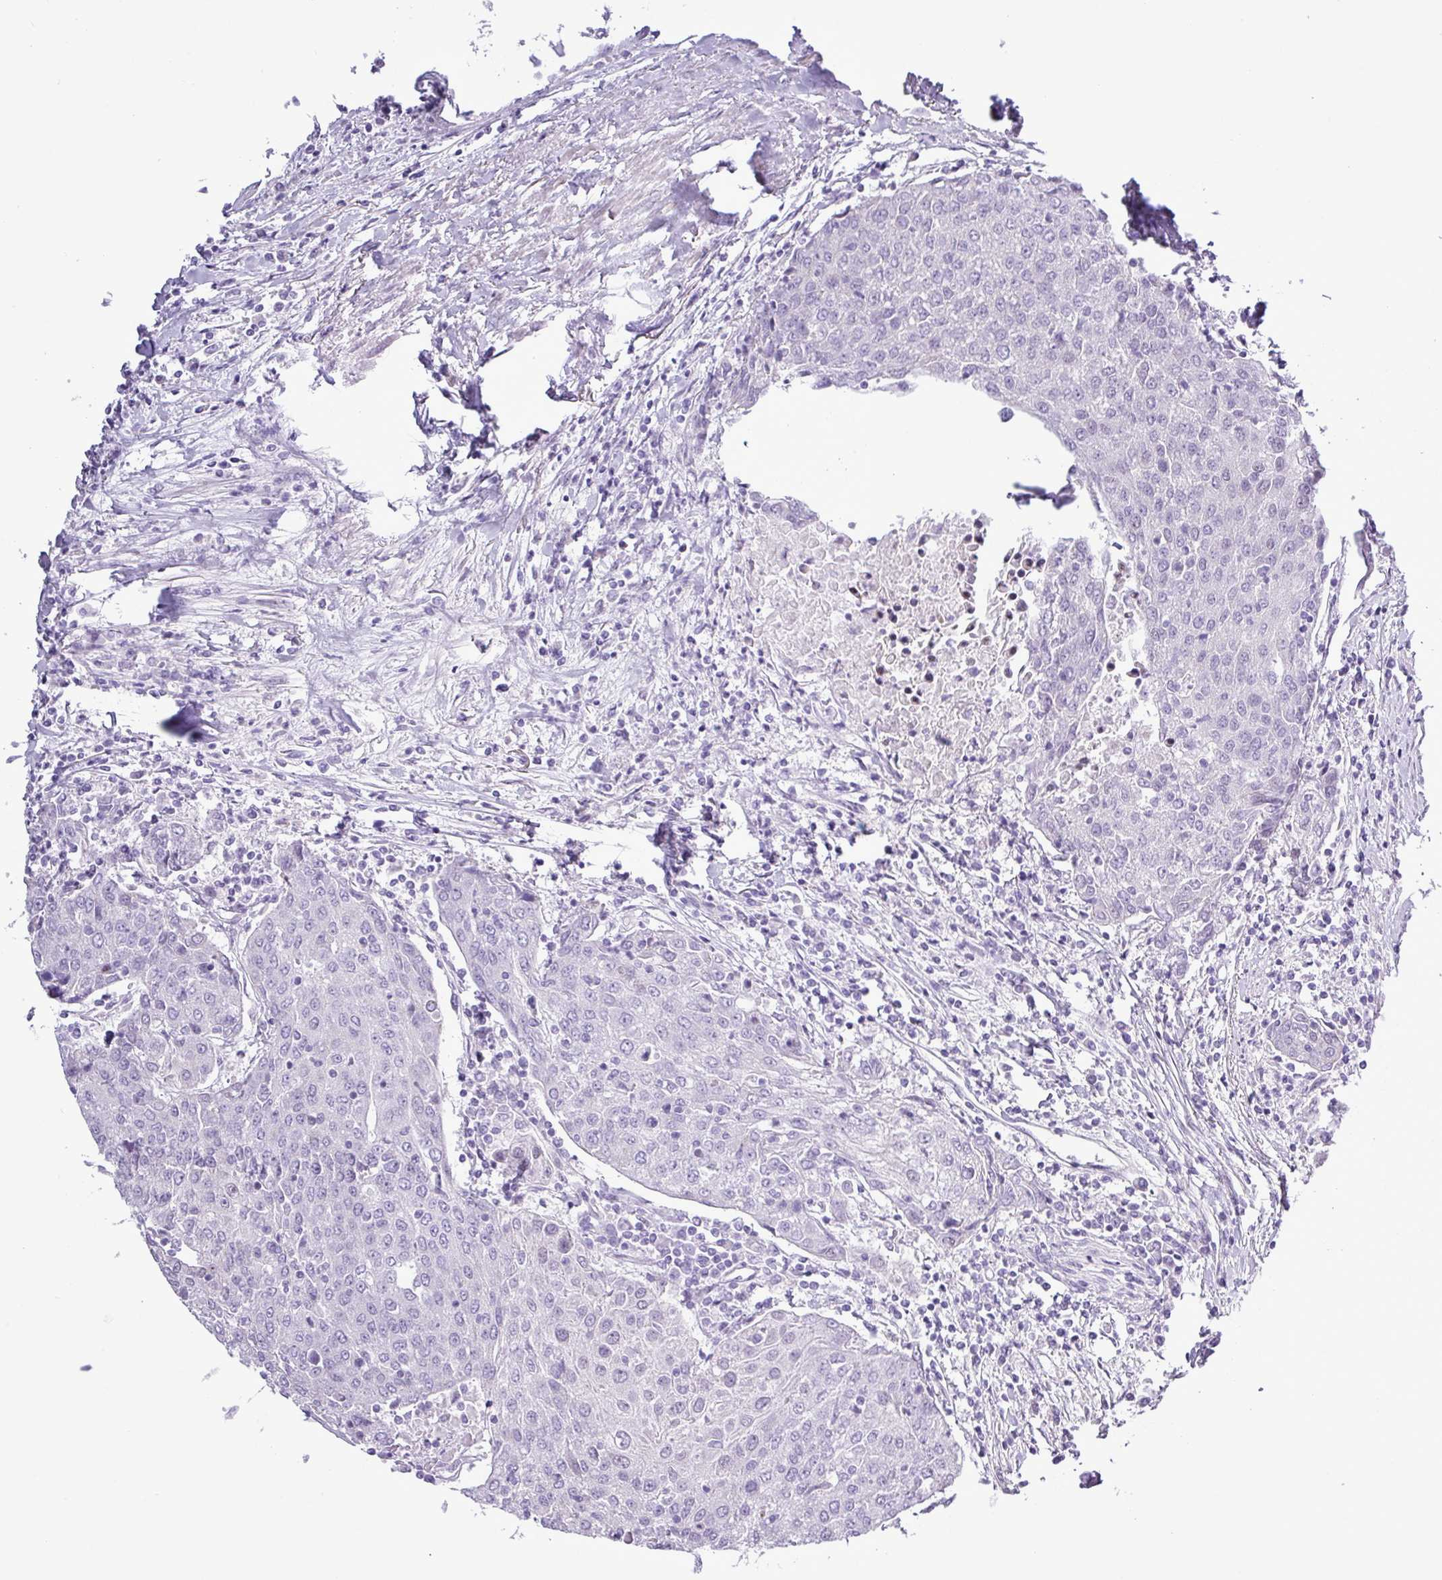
{"staining": {"intensity": "negative", "quantity": "none", "location": "none"}, "tissue": "urothelial cancer", "cell_type": "Tumor cells", "image_type": "cancer", "snomed": [{"axis": "morphology", "description": "Urothelial carcinoma, High grade"}, {"axis": "topography", "description": "Urinary bladder"}], "caption": "This is a micrograph of IHC staining of urothelial cancer, which shows no positivity in tumor cells. The staining was performed using DAB (3,3'-diaminobenzidine) to visualize the protein expression in brown, while the nuclei were stained in blue with hematoxylin (Magnification: 20x).", "gene": "ALDH3A1", "patient": {"sex": "female", "age": 85}}